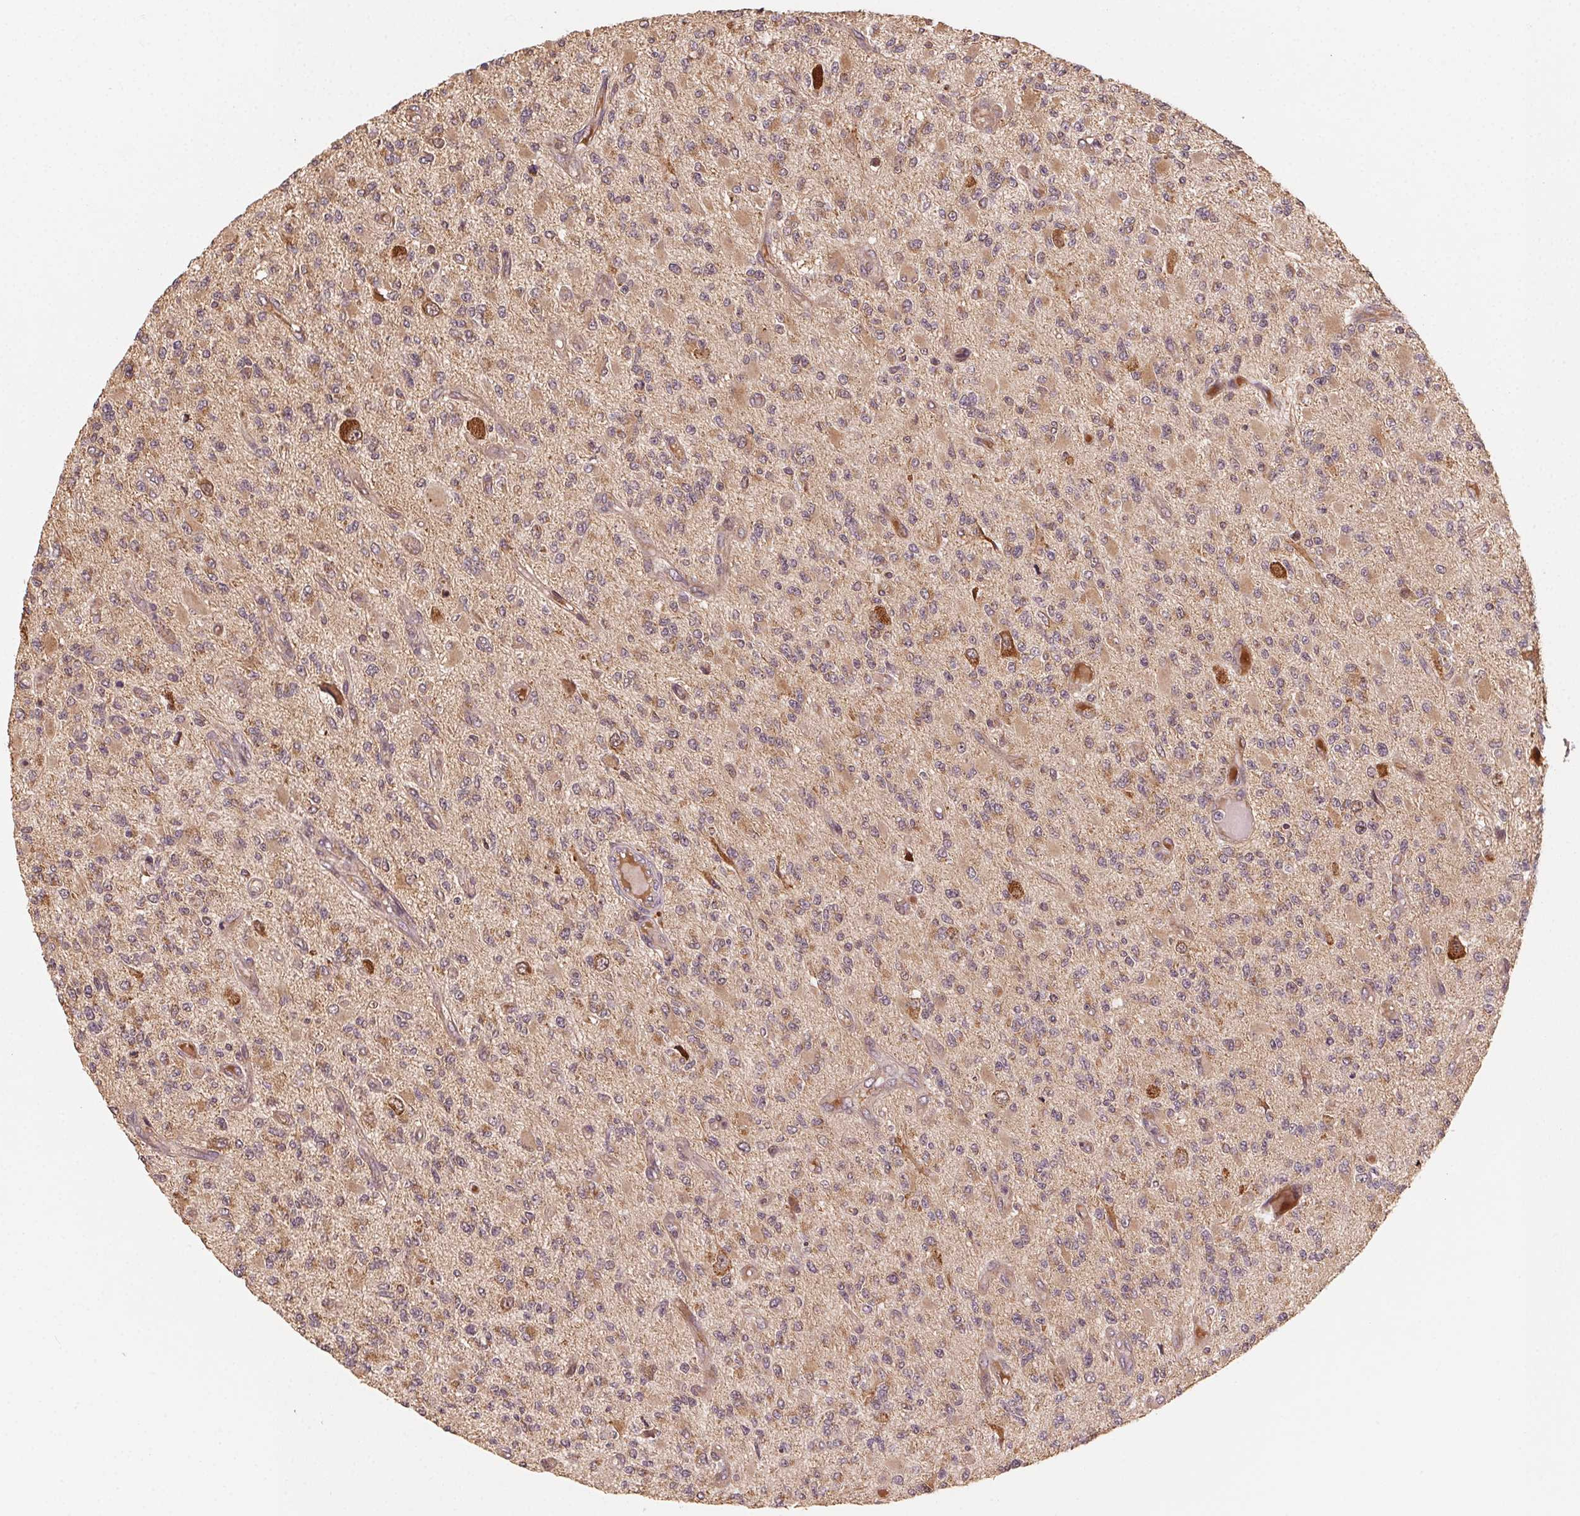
{"staining": {"intensity": "weak", "quantity": "<25%", "location": "cytoplasmic/membranous"}, "tissue": "glioma", "cell_type": "Tumor cells", "image_type": "cancer", "snomed": [{"axis": "morphology", "description": "Glioma, malignant, High grade"}, {"axis": "topography", "description": "Brain"}], "caption": "Malignant glioma (high-grade) was stained to show a protein in brown. There is no significant expression in tumor cells.", "gene": "WBP2", "patient": {"sex": "female", "age": 63}}